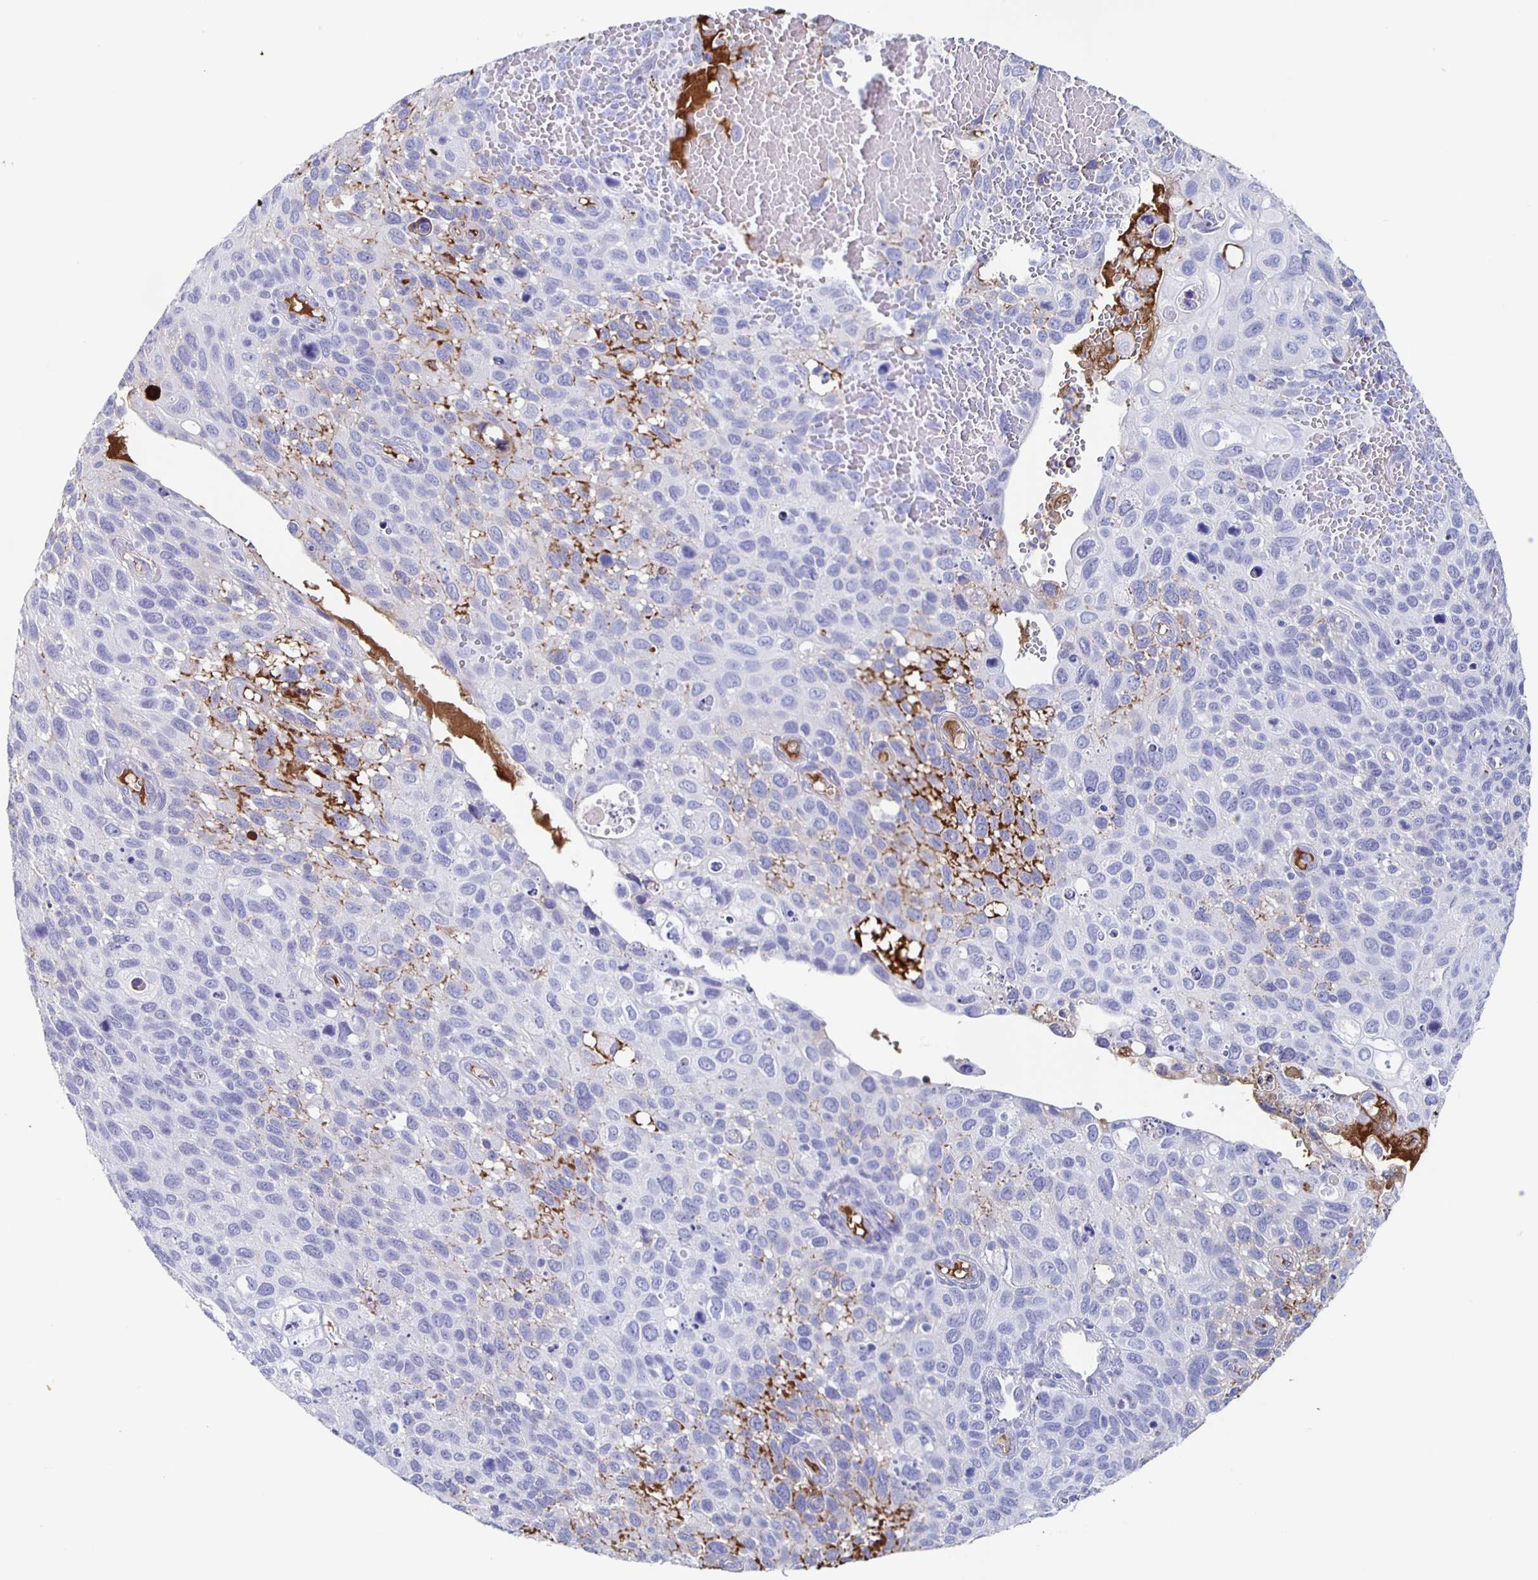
{"staining": {"intensity": "negative", "quantity": "none", "location": "none"}, "tissue": "cervical cancer", "cell_type": "Tumor cells", "image_type": "cancer", "snomed": [{"axis": "morphology", "description": "Squamous cell carcinoma, NOS"}, {"axis": "topography", "description": "Cervix"}], "caption": "Squamous cell carcinoma (cervical) was stained to show a protein in brown. There is no significant staining in tumor cells.", "gene": "FGA", "patient": {"sex": "female", "age": 70}}